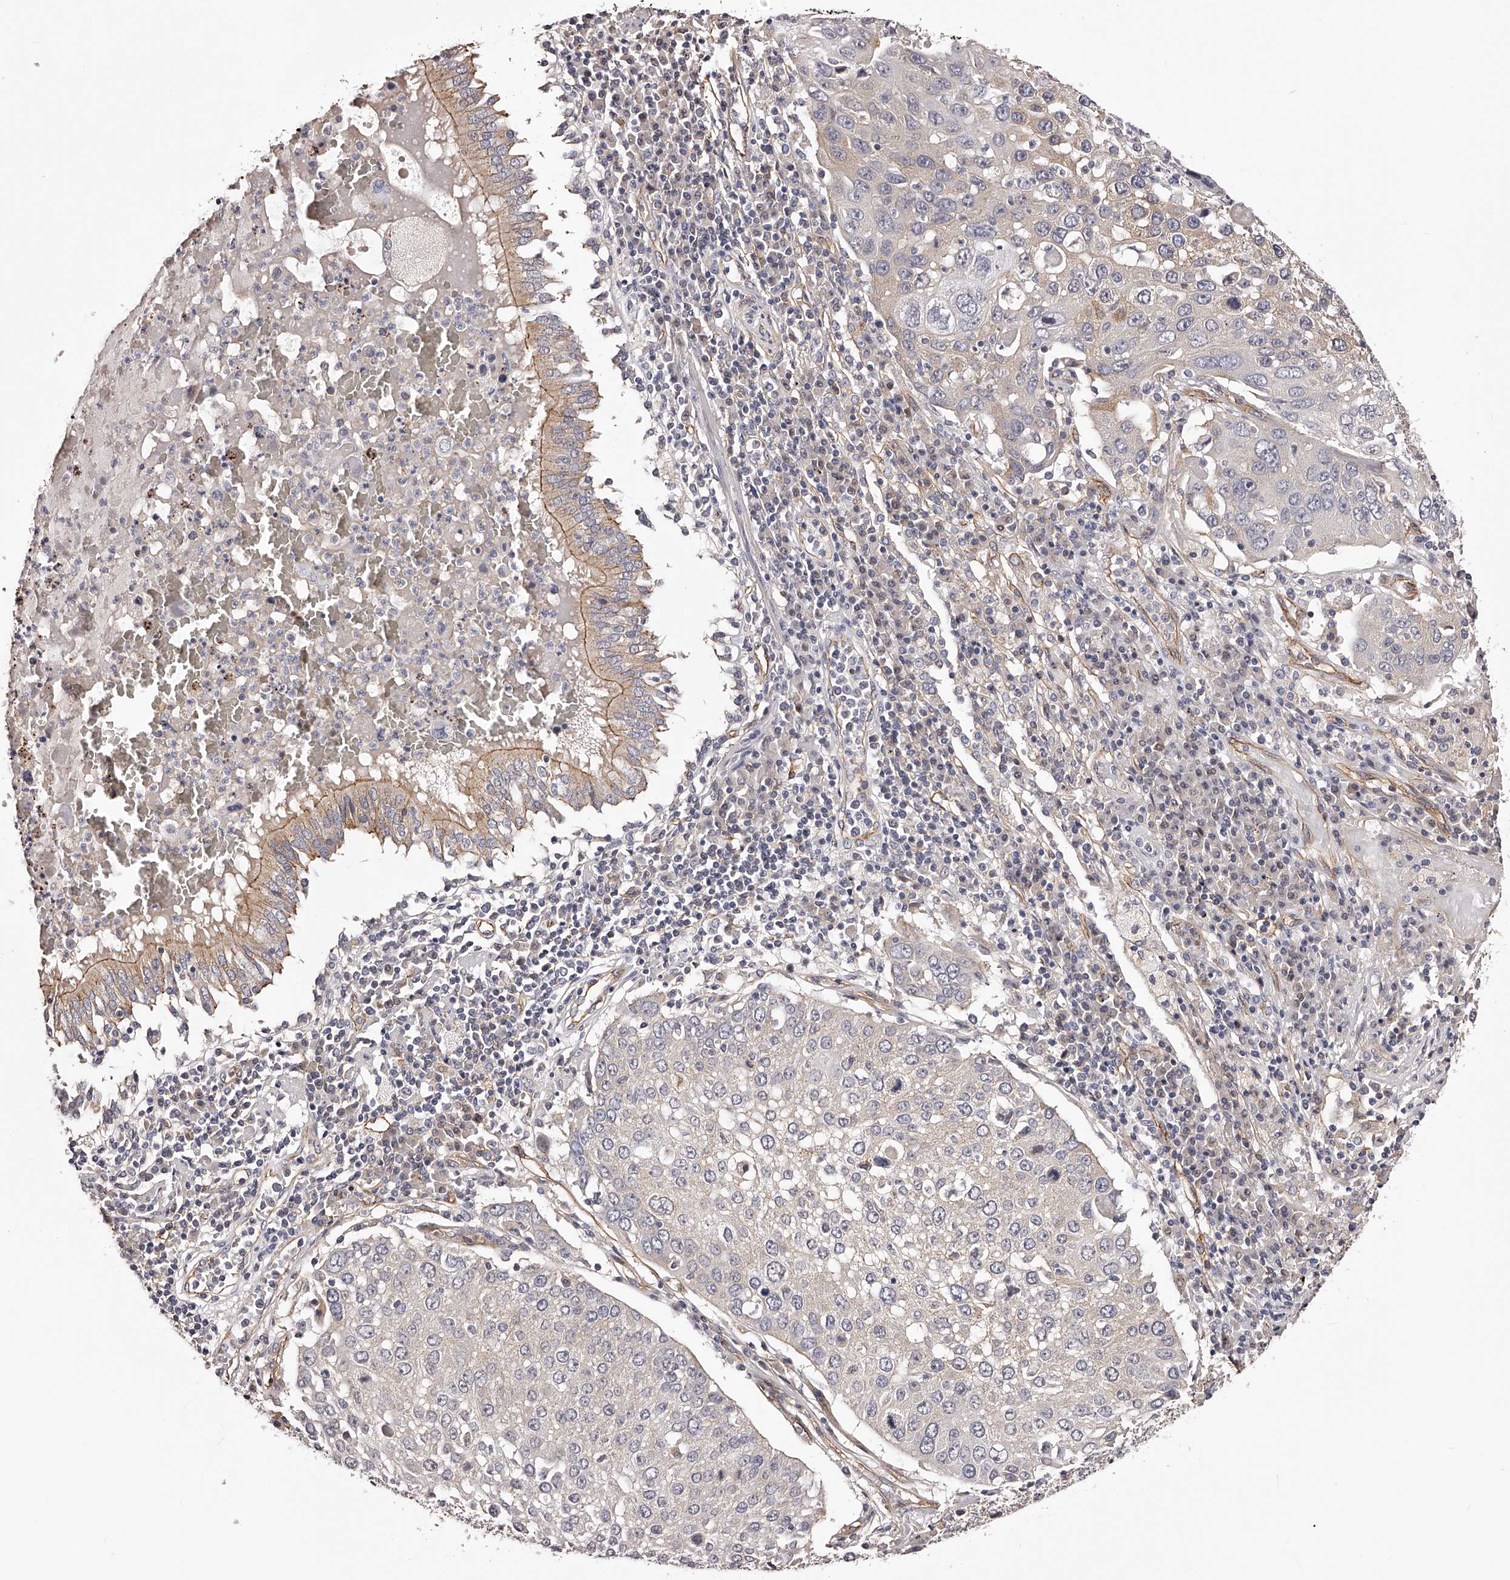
{"staining": {"intensity": "negative", "quantity": "none", "location": "none"}, "tissue": "lung cancer", "cell_type": "Tumor cells", "image_type": "cancer", "snomed": [{"axis": "morphology", "description": "Squamous cell carcinoma, NOS"}, {"axis": "topography", "description": "Lung"}], "caption": "This micrograph is of lung squamous cell carcinoma stained with IHC to label a protein in brown with the nuclei are counter-stained blue. There is no staining in tumor cells.", "gene": "LTV1", "patient": {"sex": "male", "age": 65}}